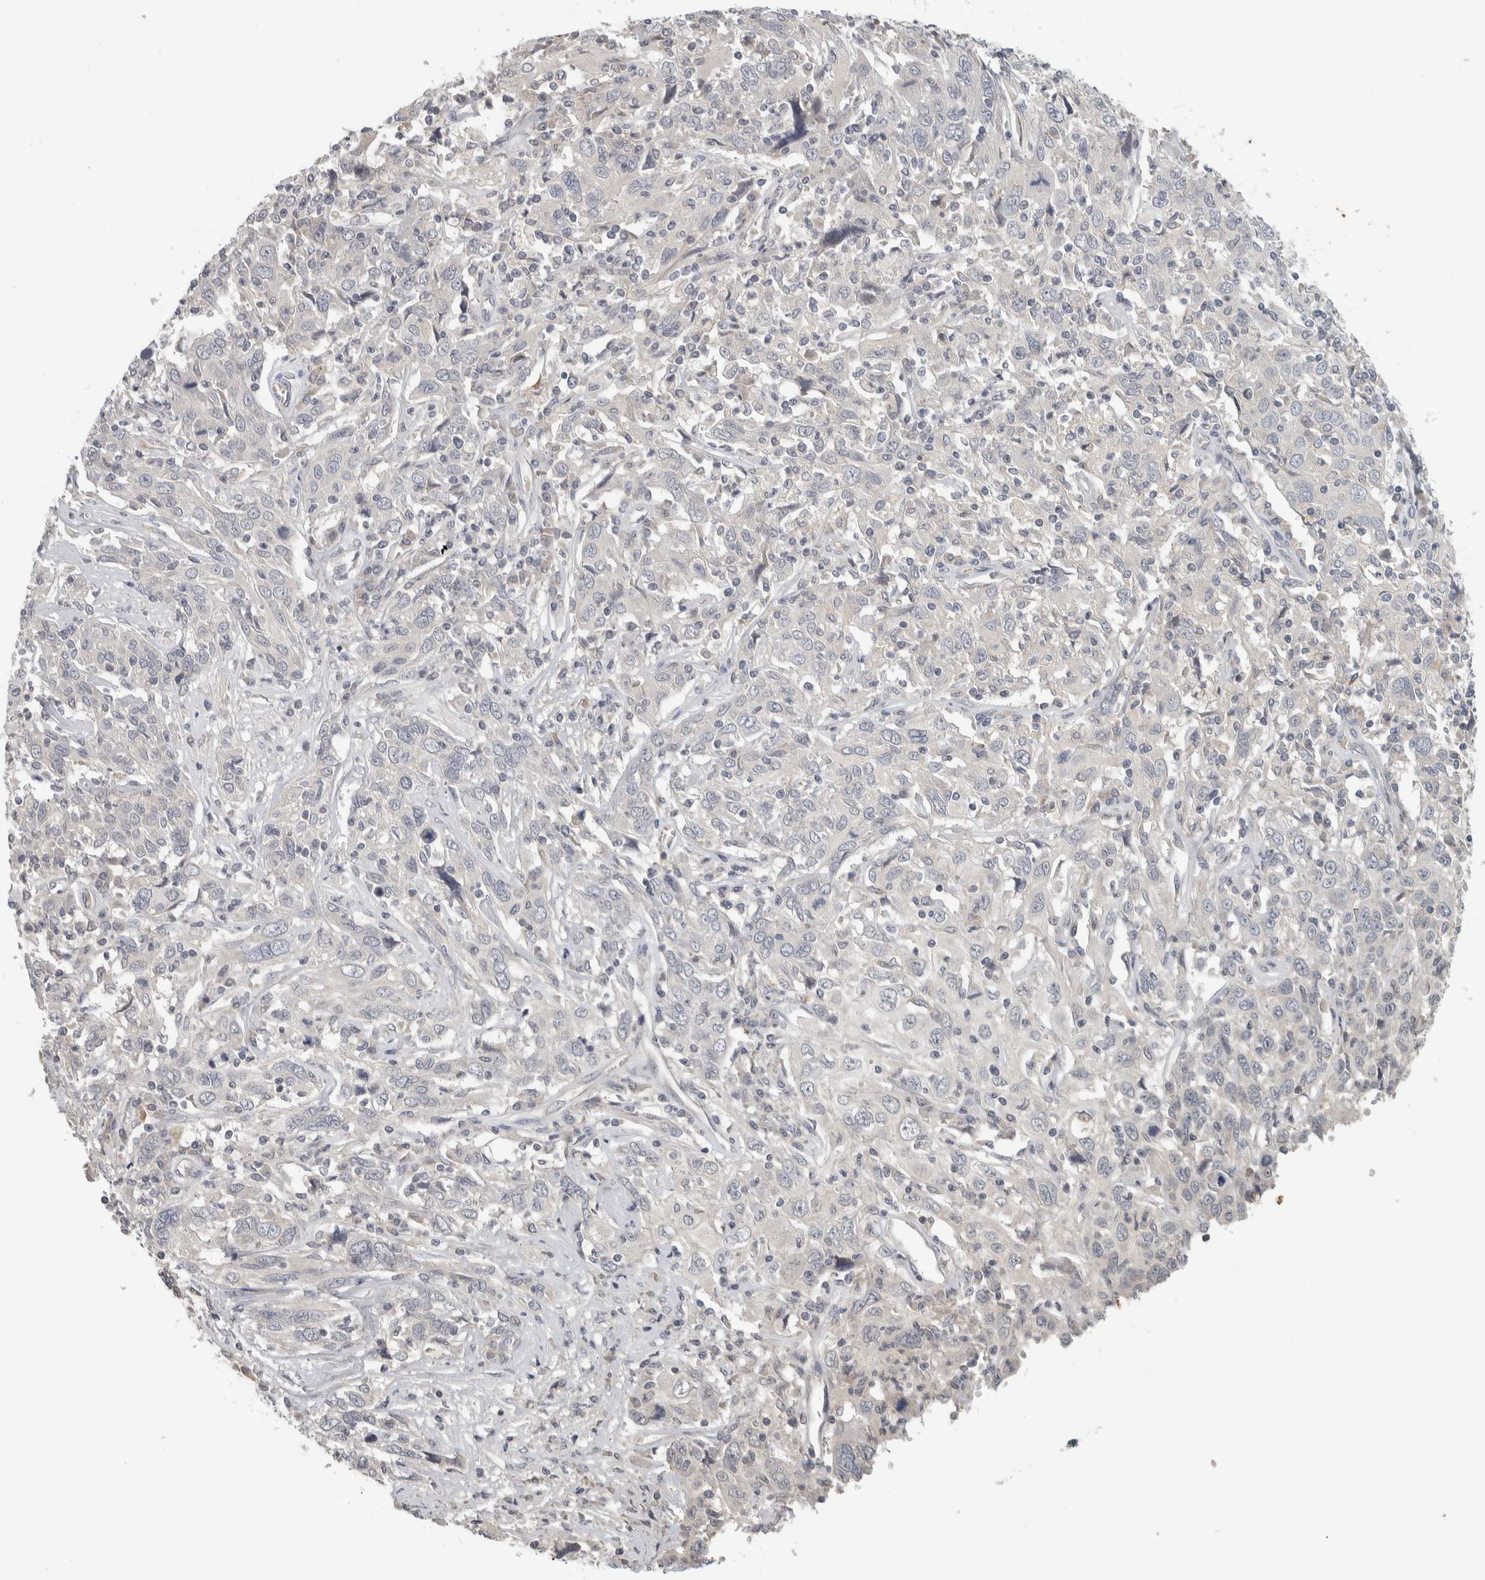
{"staining": {"intensity": "negative", "quantity": "none", "location": "none"}, "tissue": "cervical cancer", "cell_type": "Tumor cells", "image_type": "cancer", "snomed": [{"axis": "morphology", "description": "Squamous cell carcinoma, NOS"}, {"axis": "topography", "description": "Cervix"}], "caption": "Histopathology image shows no significant protein positivity in tumor cells of squamous cell carcinoma (cervical).", "gene": "AFP", "patient": {"sex": "female", "age": 46}}